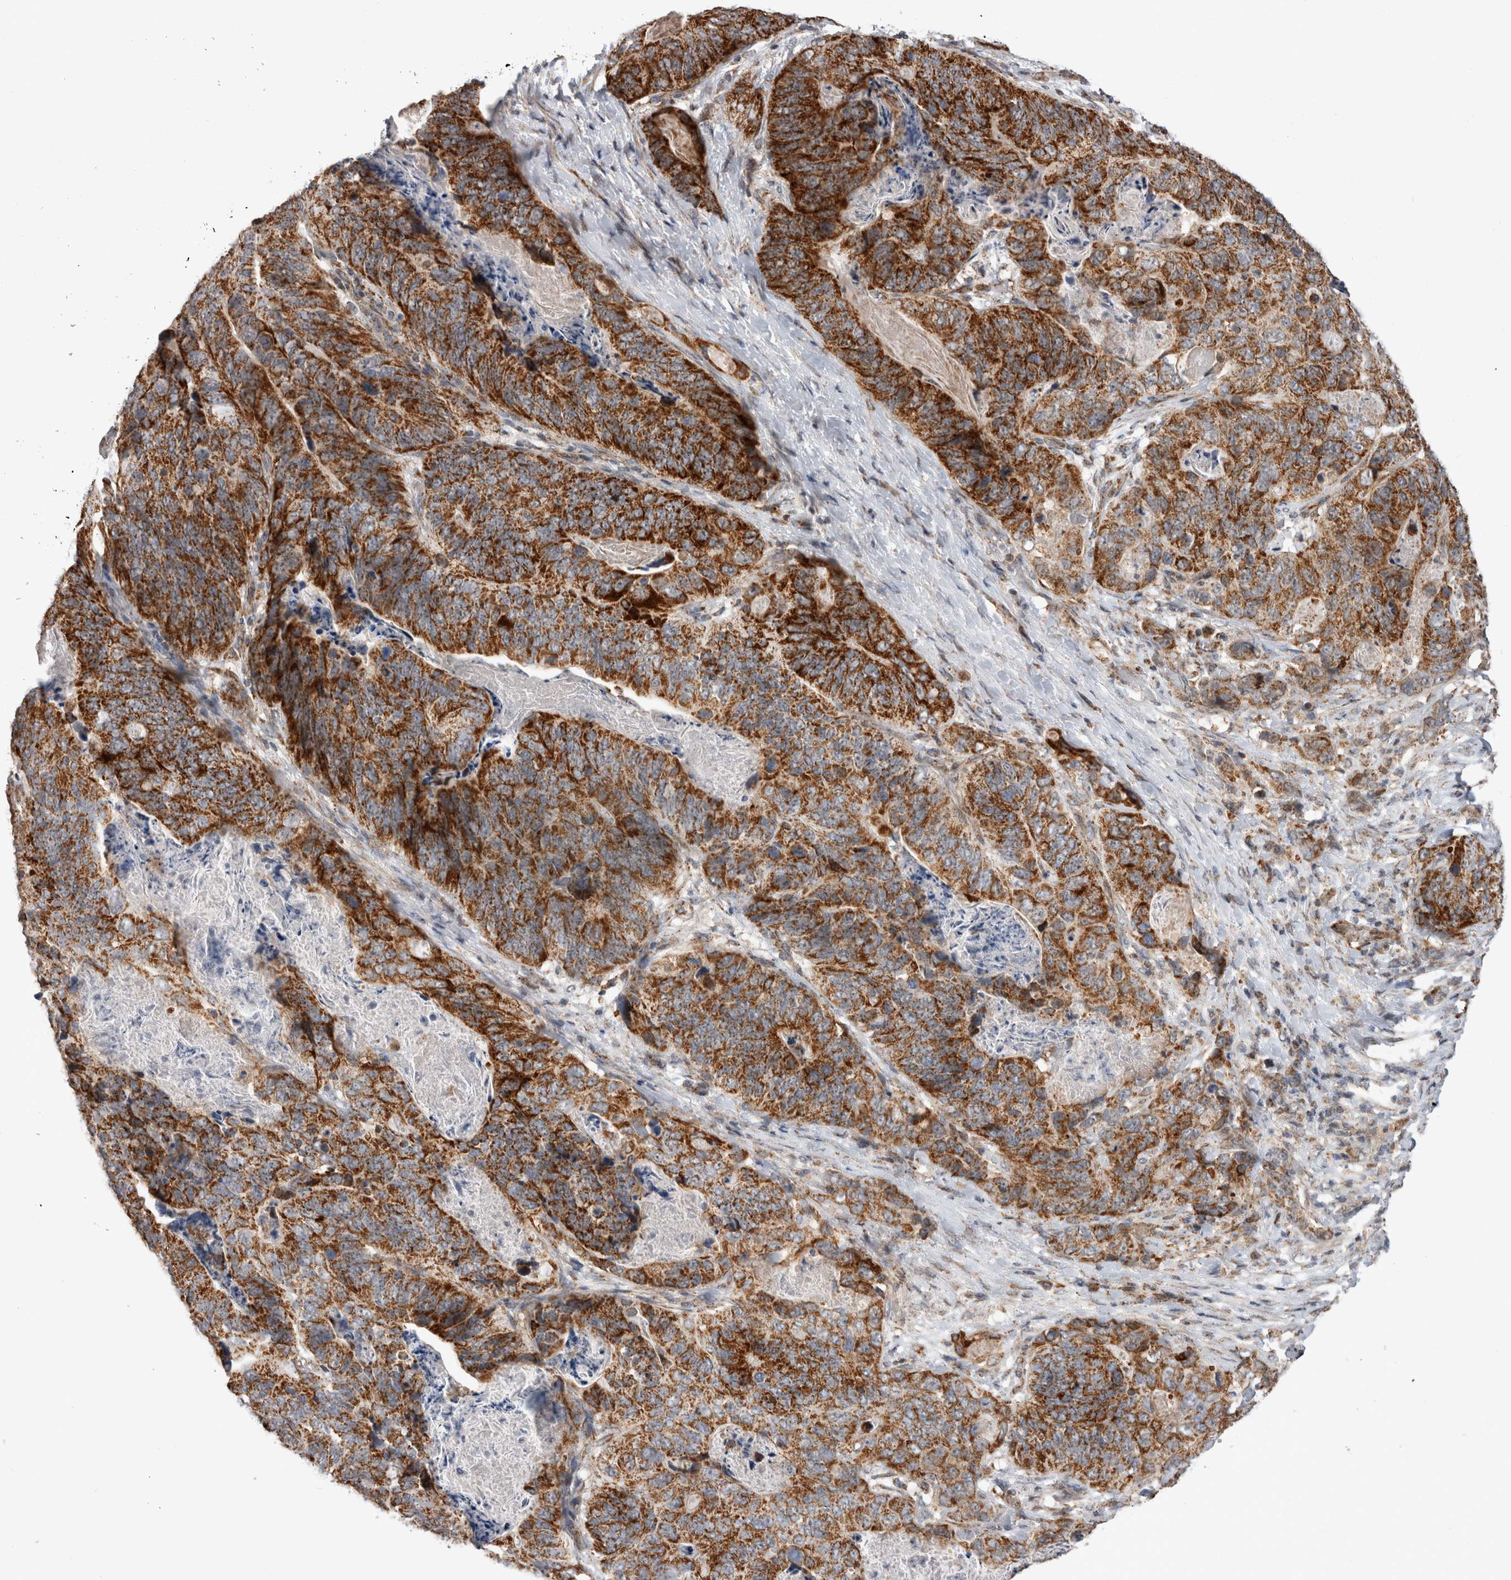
{"staining": {"intensity": "strong", "quantity": ">75%", "location": "cytoplasmic/membranous"}, "tissue": "stomach cancer", "cell_type": "Tumor cells", "image_type": "cancer", "snomed": [{"axis": "morphology", "description": "Normal tissue, NOS"}, {"axis": "morphology", "description": "Adenocarcinoma, NOS"}, {"axis": "topography", "description": "Stomach"}], "caption": "Immunohistochemical staining of human stomach cancer (adenocarcinoma) demonstrates high levels of strong cytoplasmic/membranous expression in about >75% of tumor cells.", "gene": "MRPL37", "patient": {"sex": "female", "age": 89}}